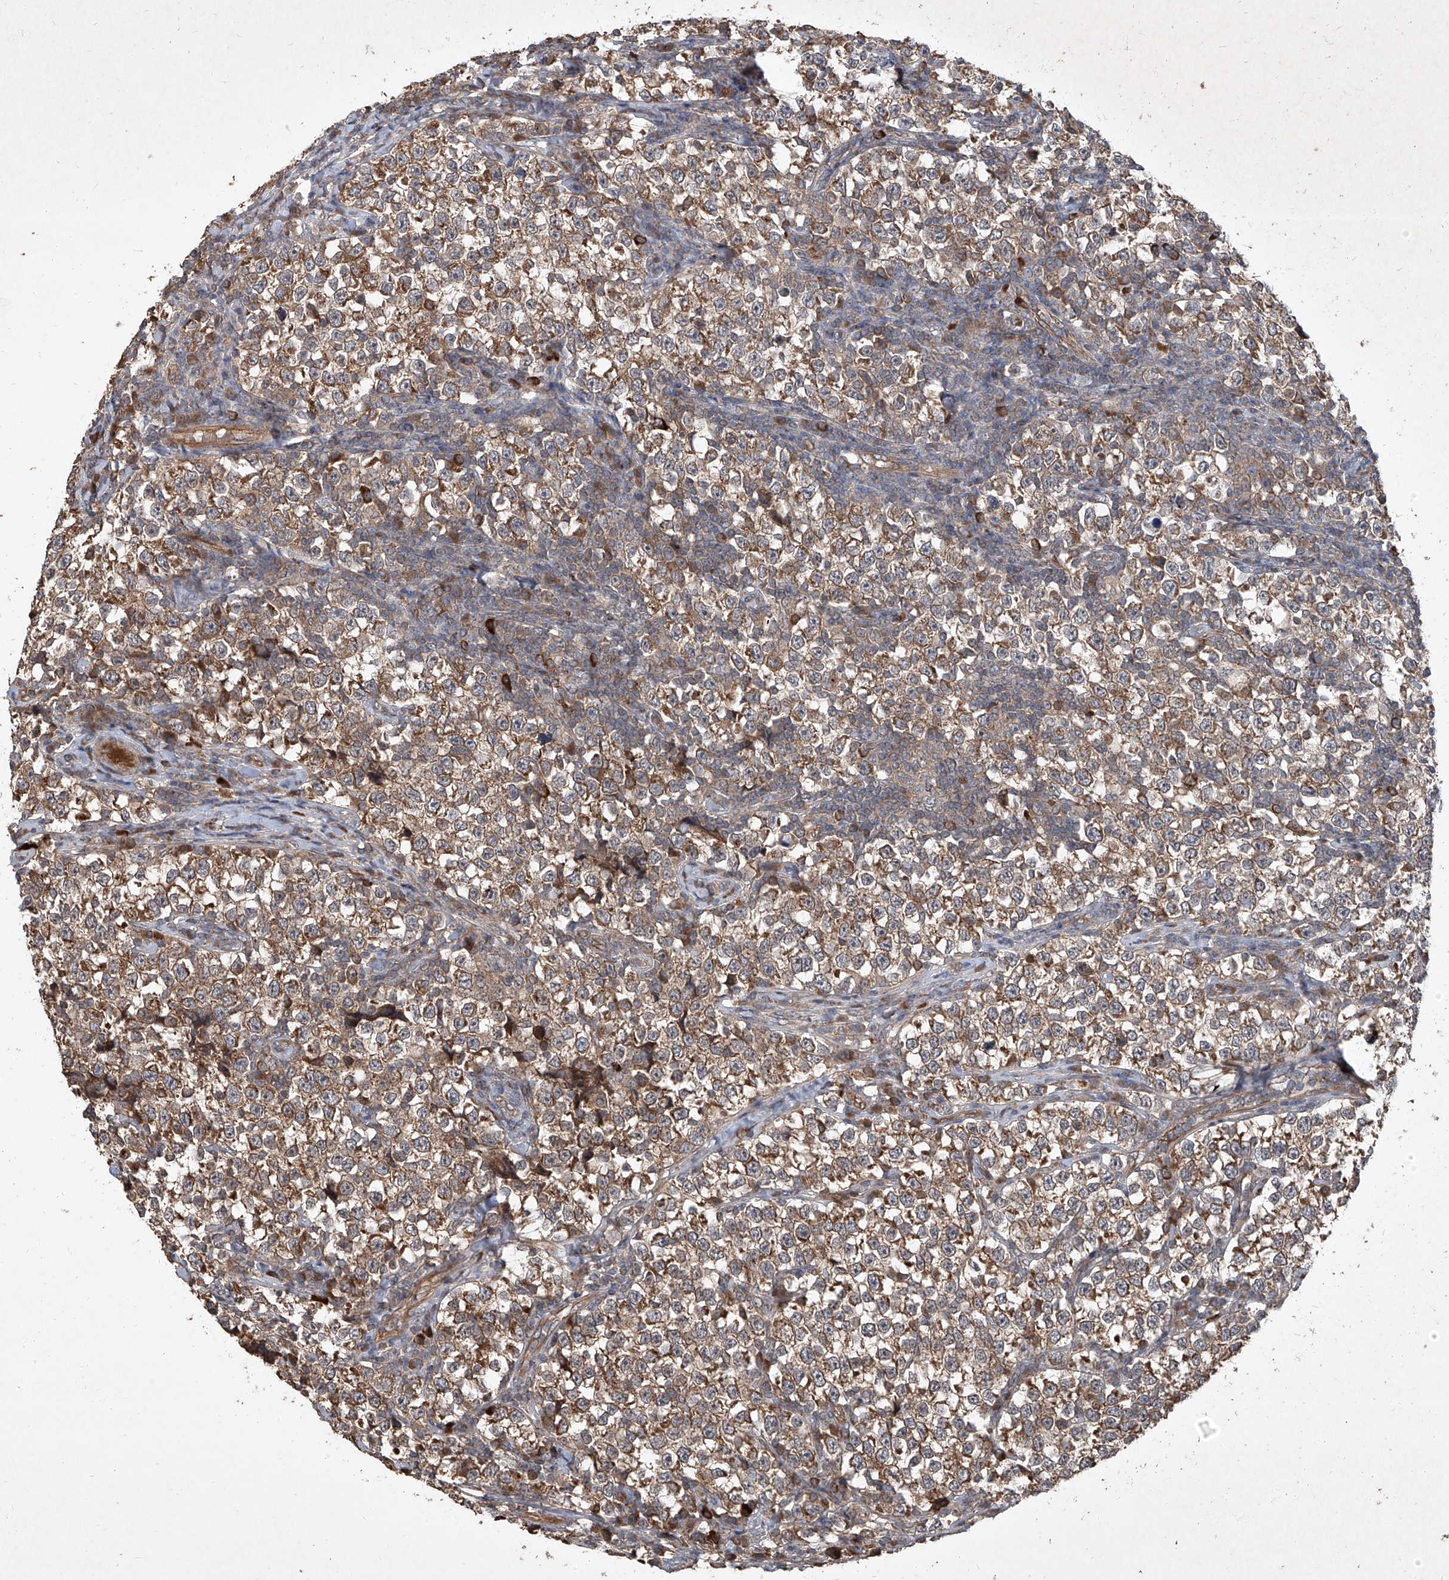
{"staining": {"intensity": "moderate", "quantity": ">75%", "location": "cytoplasmic/membranous"}, "tissue": "testis cancer", "cell_type": "Tumor cells", "image_type": "cancer", "snomed": [{"axis": "morphology", "description": "Normal tissue, NOS"}, {"axis": "morphology", "description": "Seminoma, NOS"}, {"axis": "topography", "description": "Testis"}], "caption": "This photomicrograph exhibits immunohistochemistry (IHC) staining of human testis cancer (seminoma), with medium moderate cytoplasmic/membranous staining in about >75% of tumor cells.", "gene": "CCN1", "patient": {"sex": "male", "age": 43}}